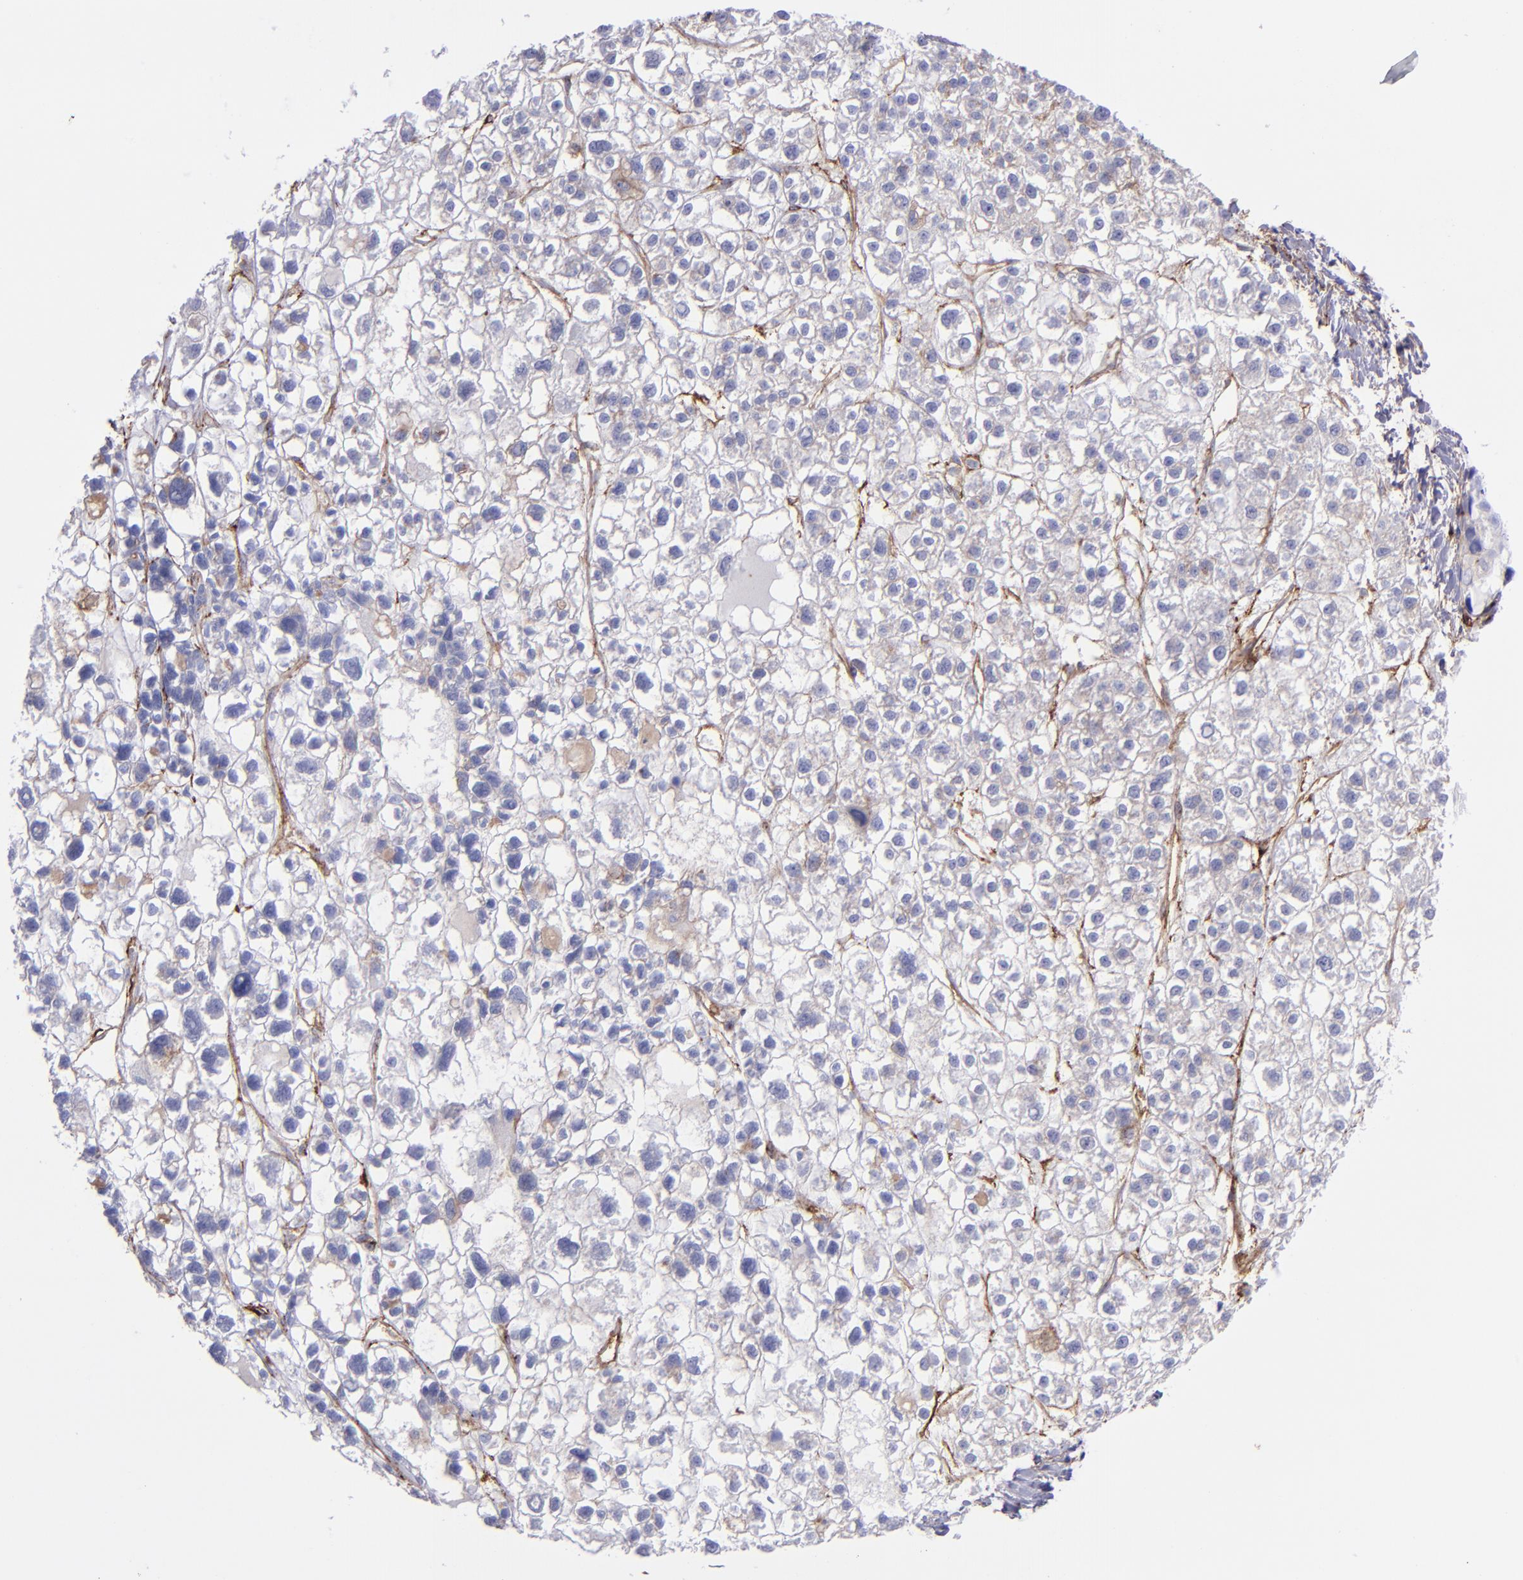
{"staining": {"intensity": "negative", "quantity": "none", "location": "none"}, "tissue": "liver cancer", "cell_type": "Tumor cells", "image_type": "cancer", "snomed": [{"axis": "morphology", "description": "Carcinoma, Hepatocellular, NOS"}, {"axis": "topography", "description": "Liver"}], "caption": "The image shows no staining of tumor cells in liver hepatocellular carcinoma. (DAB (3,3'-diaminobenzidine) IHC with hematoxylin counter stain).", "gene": "ITGAV", "patient": {"sex": "female", "age": 85}}